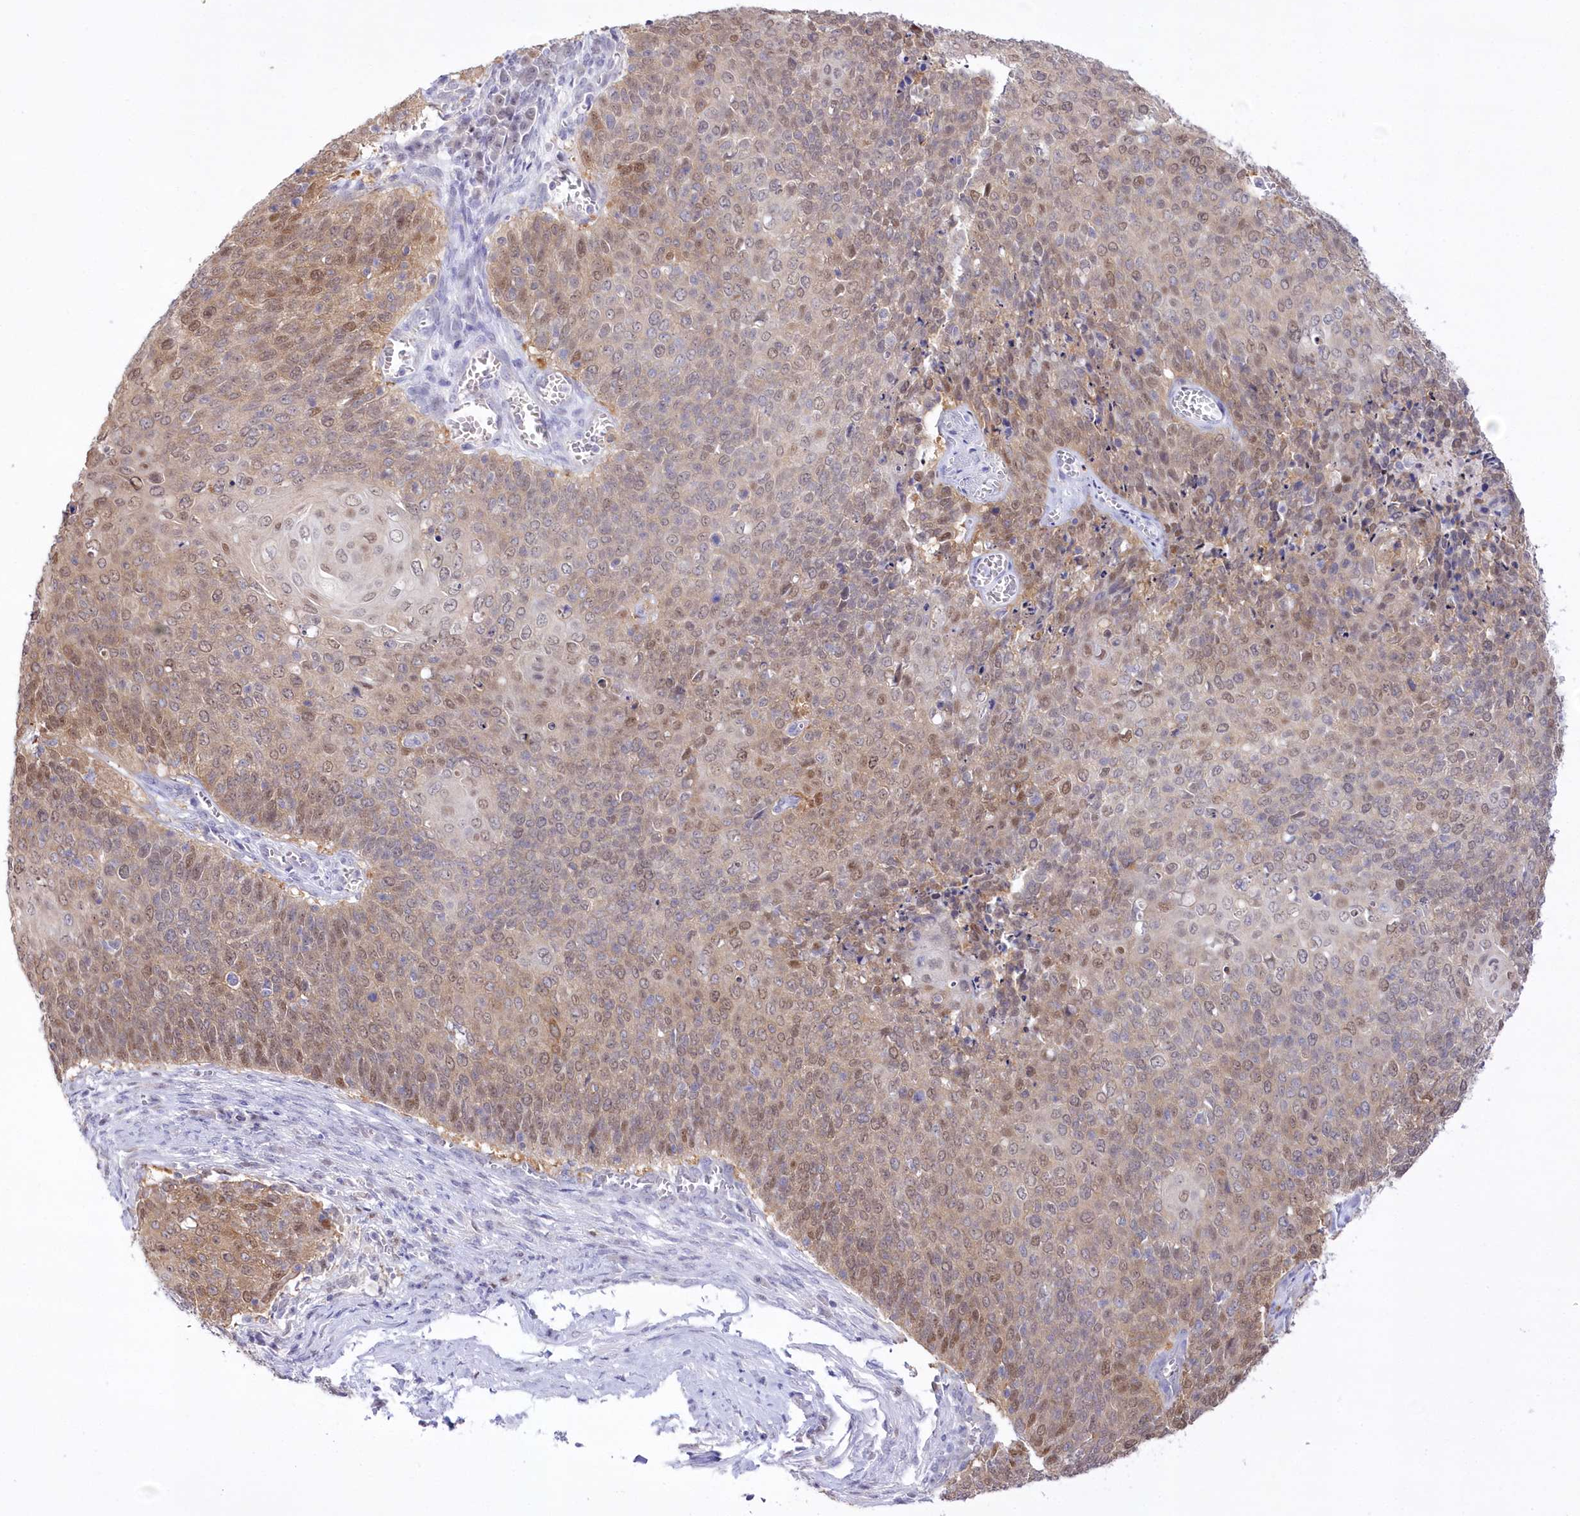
{"staining": {"intensity": "moderate", "quantity": ">75%", "location": "cytoplasmic/membranous,nuclear"}, "tissue": "cervical cancer", "cell_type": "Tumor cells", "image_type": "cancer", "snomed": [{"axis": "morphology", "description": "Squamous cell carcinoma, NOS"}, {"axis": "topography", "description": "Cervix"}], "caption": "Moderate cytoplasmic/membranous and nuclear positivity for a protein is present in about >75% of tumor cells of cervical squamous cell carcinoma using IHC.", "gene": "UBA6", "patient": {"sex": "female", "age": 39}}